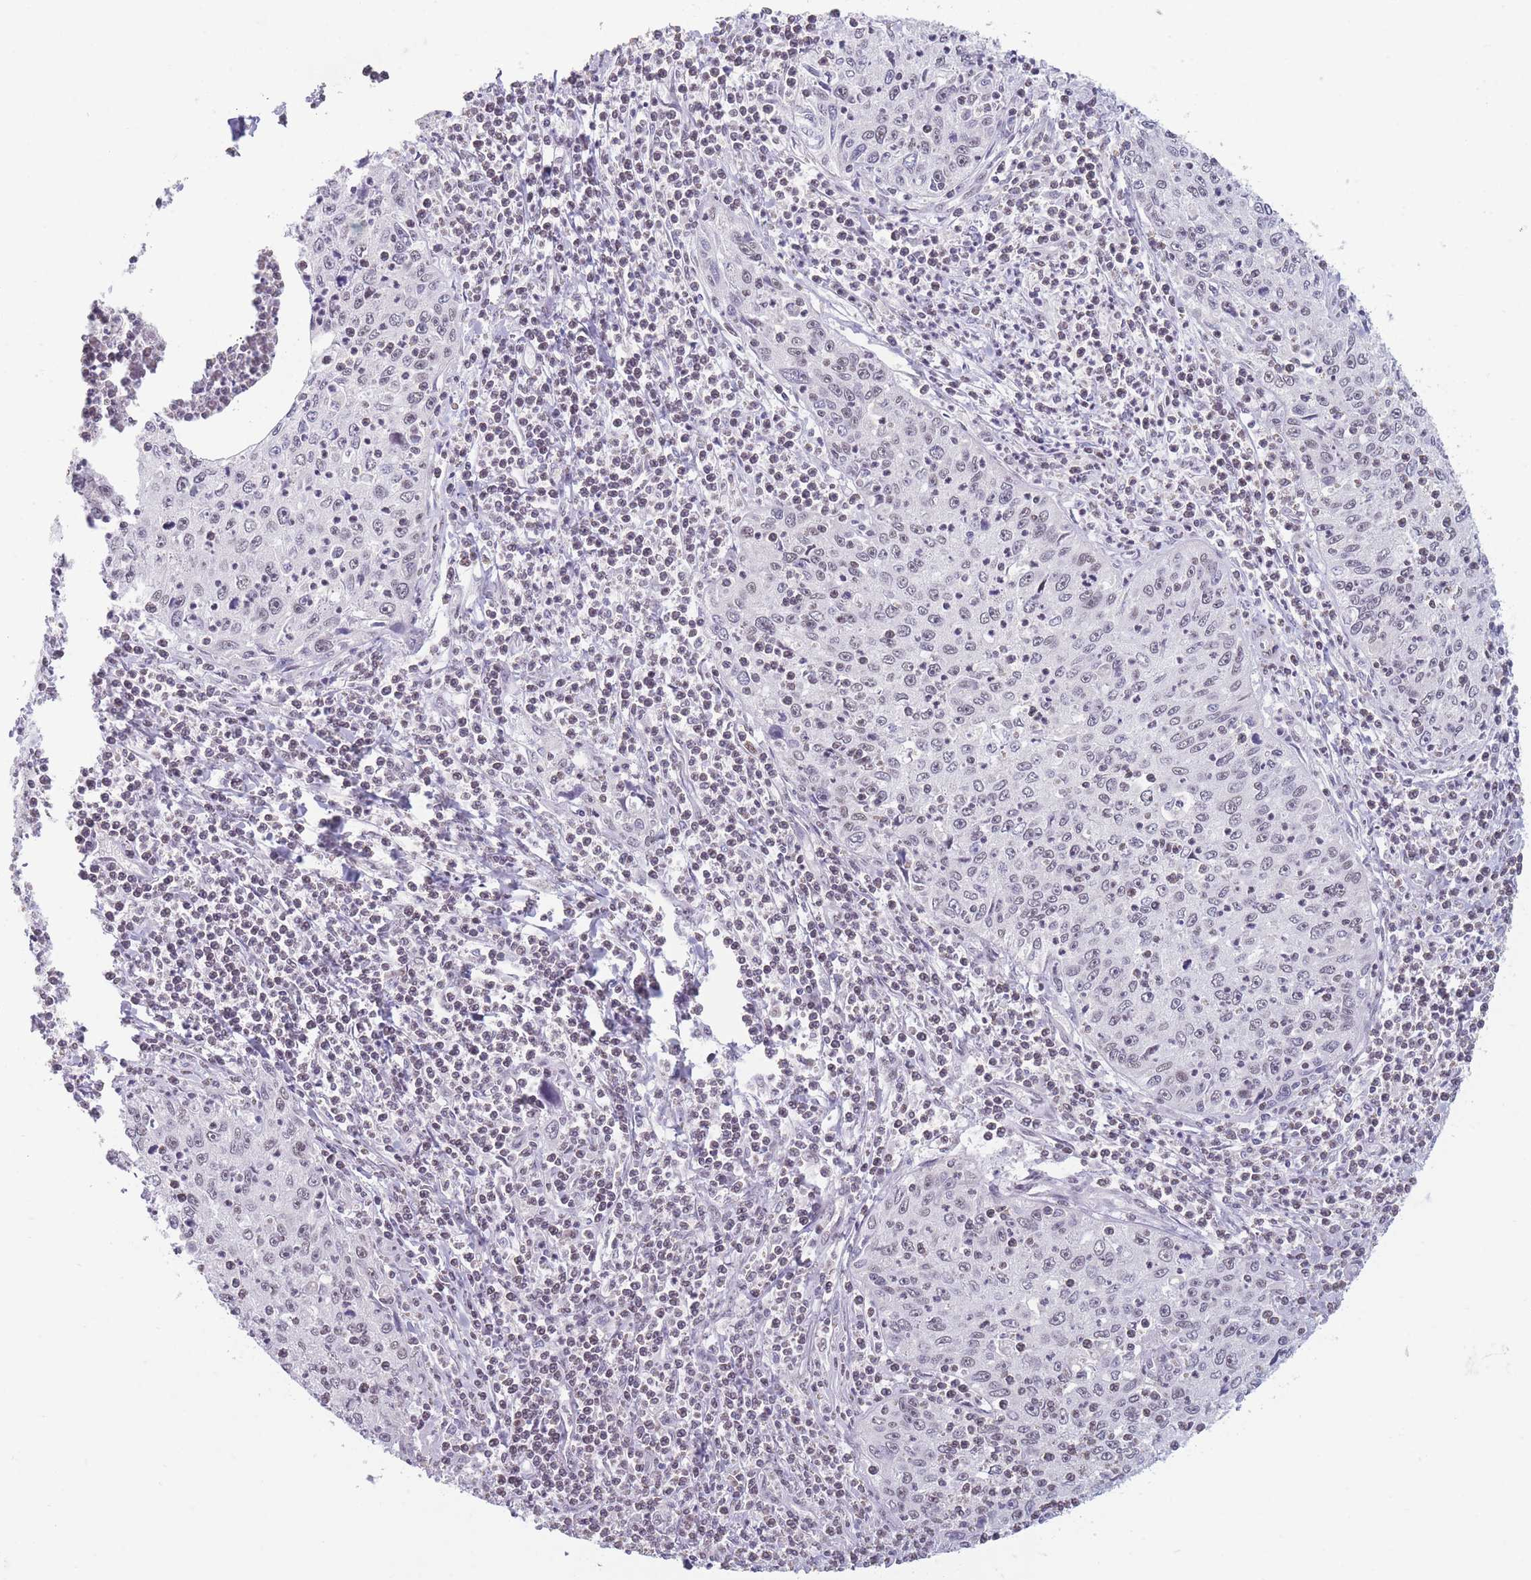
{"staining": {"intensity": "negative", "quantity": "none", "location": "none"}, "tissue": "cervical cancer", "cell_type": "Tumor cells", "image_type": "cancer", "snomed": [{"axis": "morphology", "description": "Squamous cell carcinoma, NOS"}, {"axis": "topography", "description": "Cervix"}], "caption": "Tumor cells are negative for protein expression in human squamous cell carcinoma (cervical).", "gene": "ARID3B", "patient": {"sex": "female", "age": 30}}